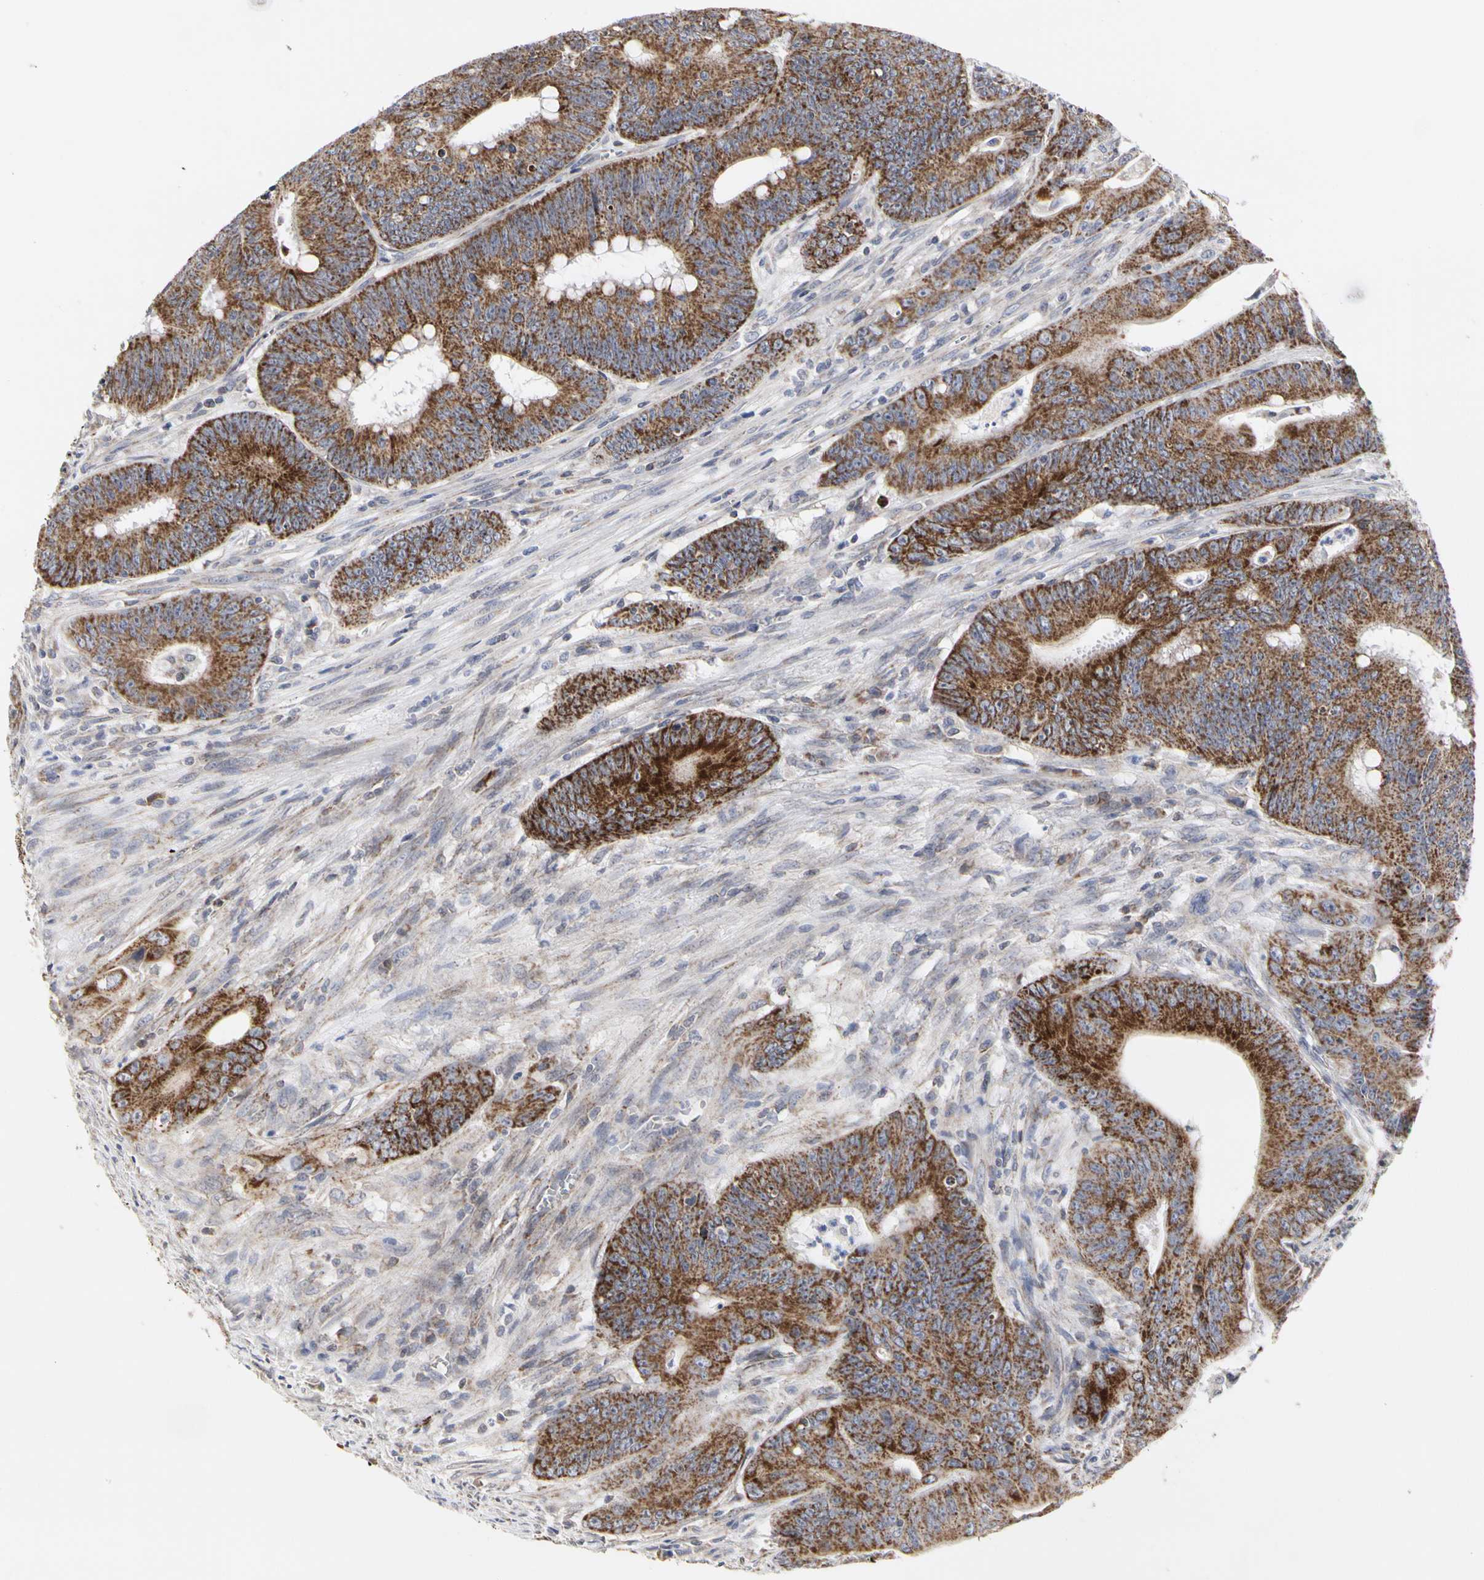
{"staining": {"intensity": "strong", "quantity": ">75%", "location": "cytoplasmic/membranous"}, "tissue": "colorectal cancer", "cell_type": "Tumor cells", "image_type": "cancer", "snomed": [{"axis": "morphology", "description": "Adenocarcinoma, NOS"}, {"axis": "topography", "description": "Colon"}], "caption": "Colorectal cancer (adenocarcinoma) stained with DAB immunohistochemistry reveals high levels of strong cytoplasmic/membranous staining in about >75% of tumor cells. (DAB (3,3'-diaminobenzidine) IHC with brightfield microscopy, high magnification).", "gene": "TSKU", "patient": {"sex": "male", "age": 45}}